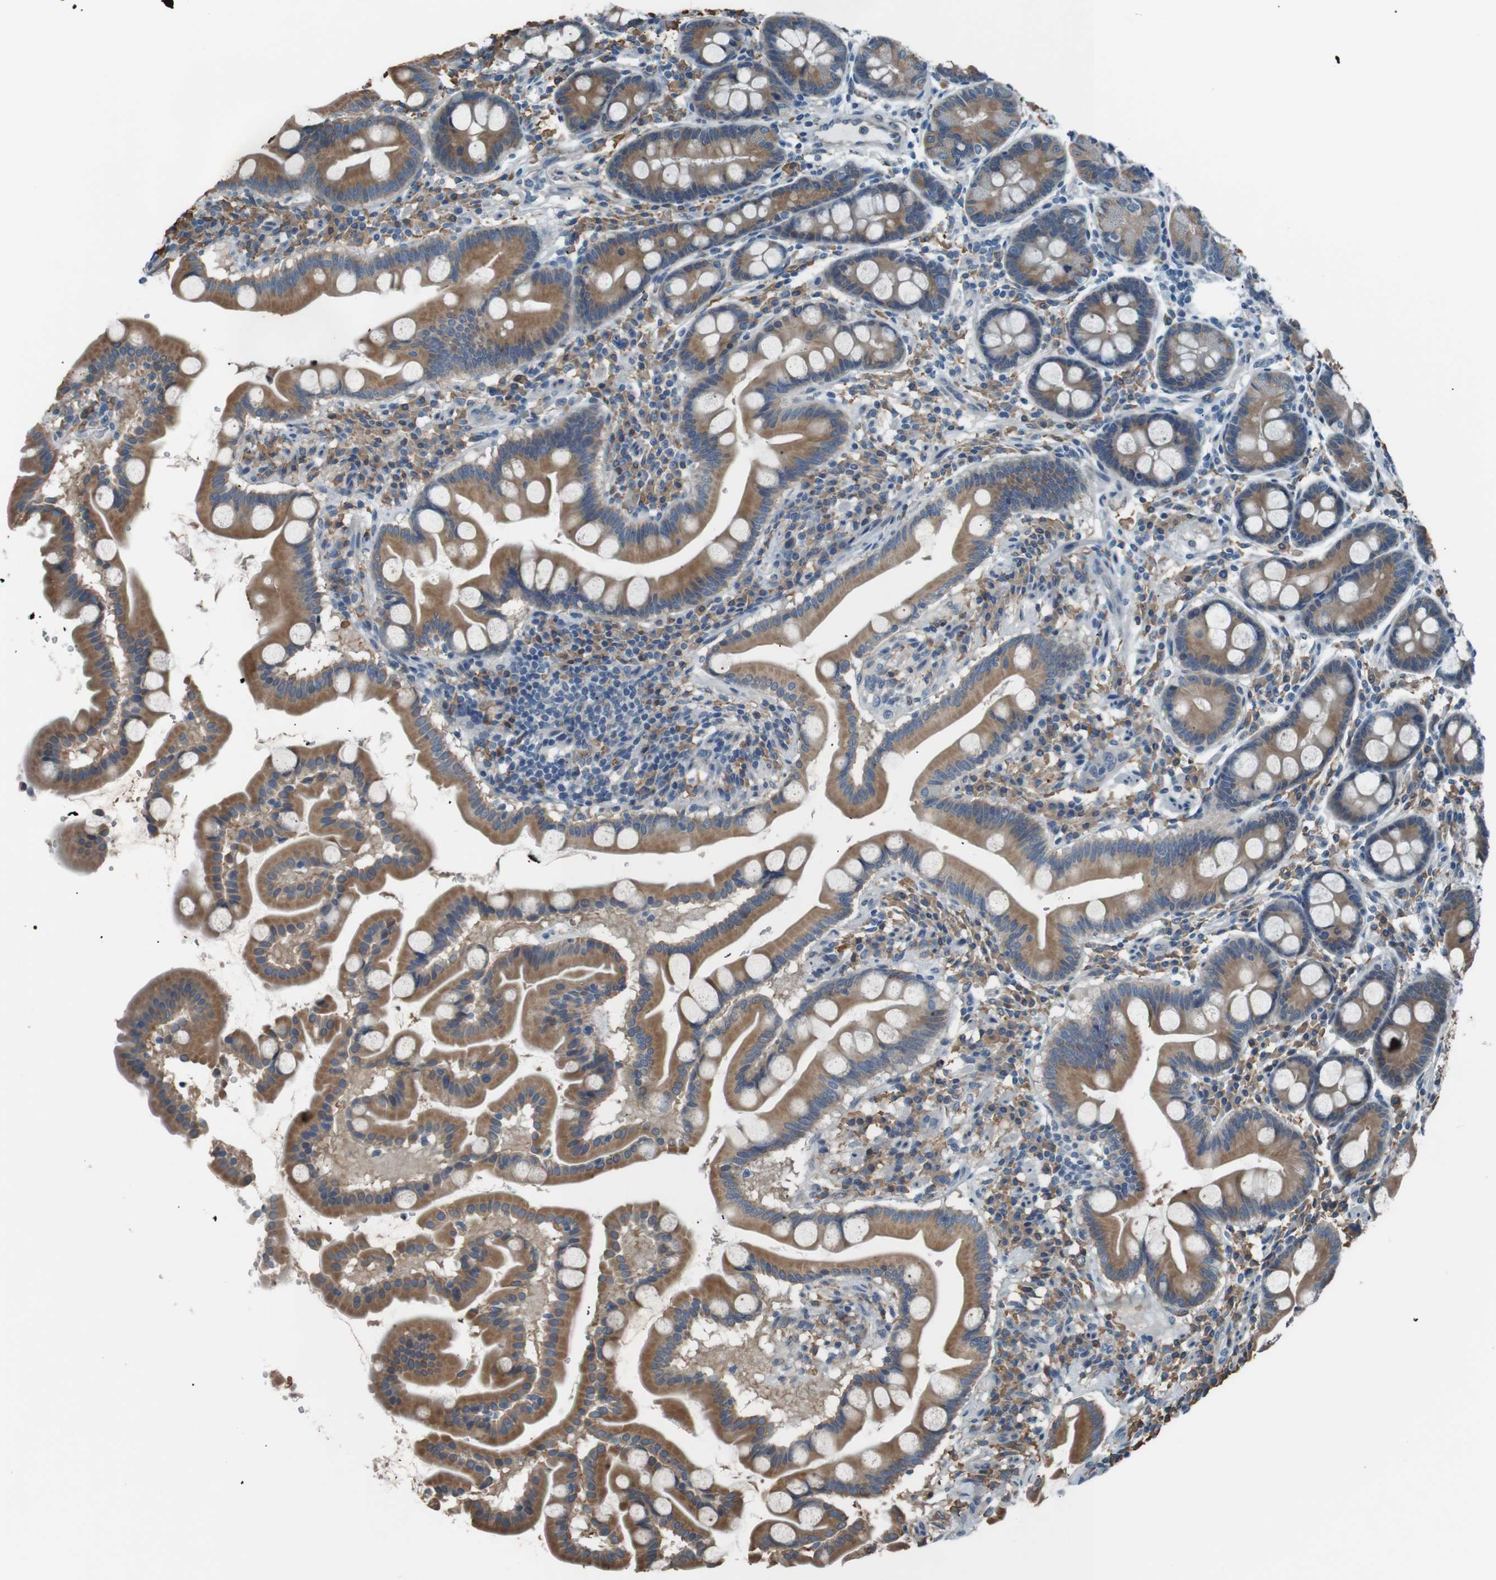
{"staining": {"intensity": "moderate", "quantity": ">75%", "location": "cytoplasmic/membranous"}, "tissue": "duodenum", "cell_type": "Glandular cells", "image_type": "normal", "snomed": [{"axis": "morphology", "description": "Normal tissue, NOS"}, {"axis": "topography", "description": "Duodenum"}], "caption": "The immunohistochemical stain highlights moderate cytoplasmic/membranous staining in glandular cells of unremarkable duodenum. The staining is performed using DAB brown chromogen to label protein expression. The nuclei are counter-stained blue using hematoxylin.", "gene": "SIGMAR1", "patient": {"sex": "male", "age": 50}}